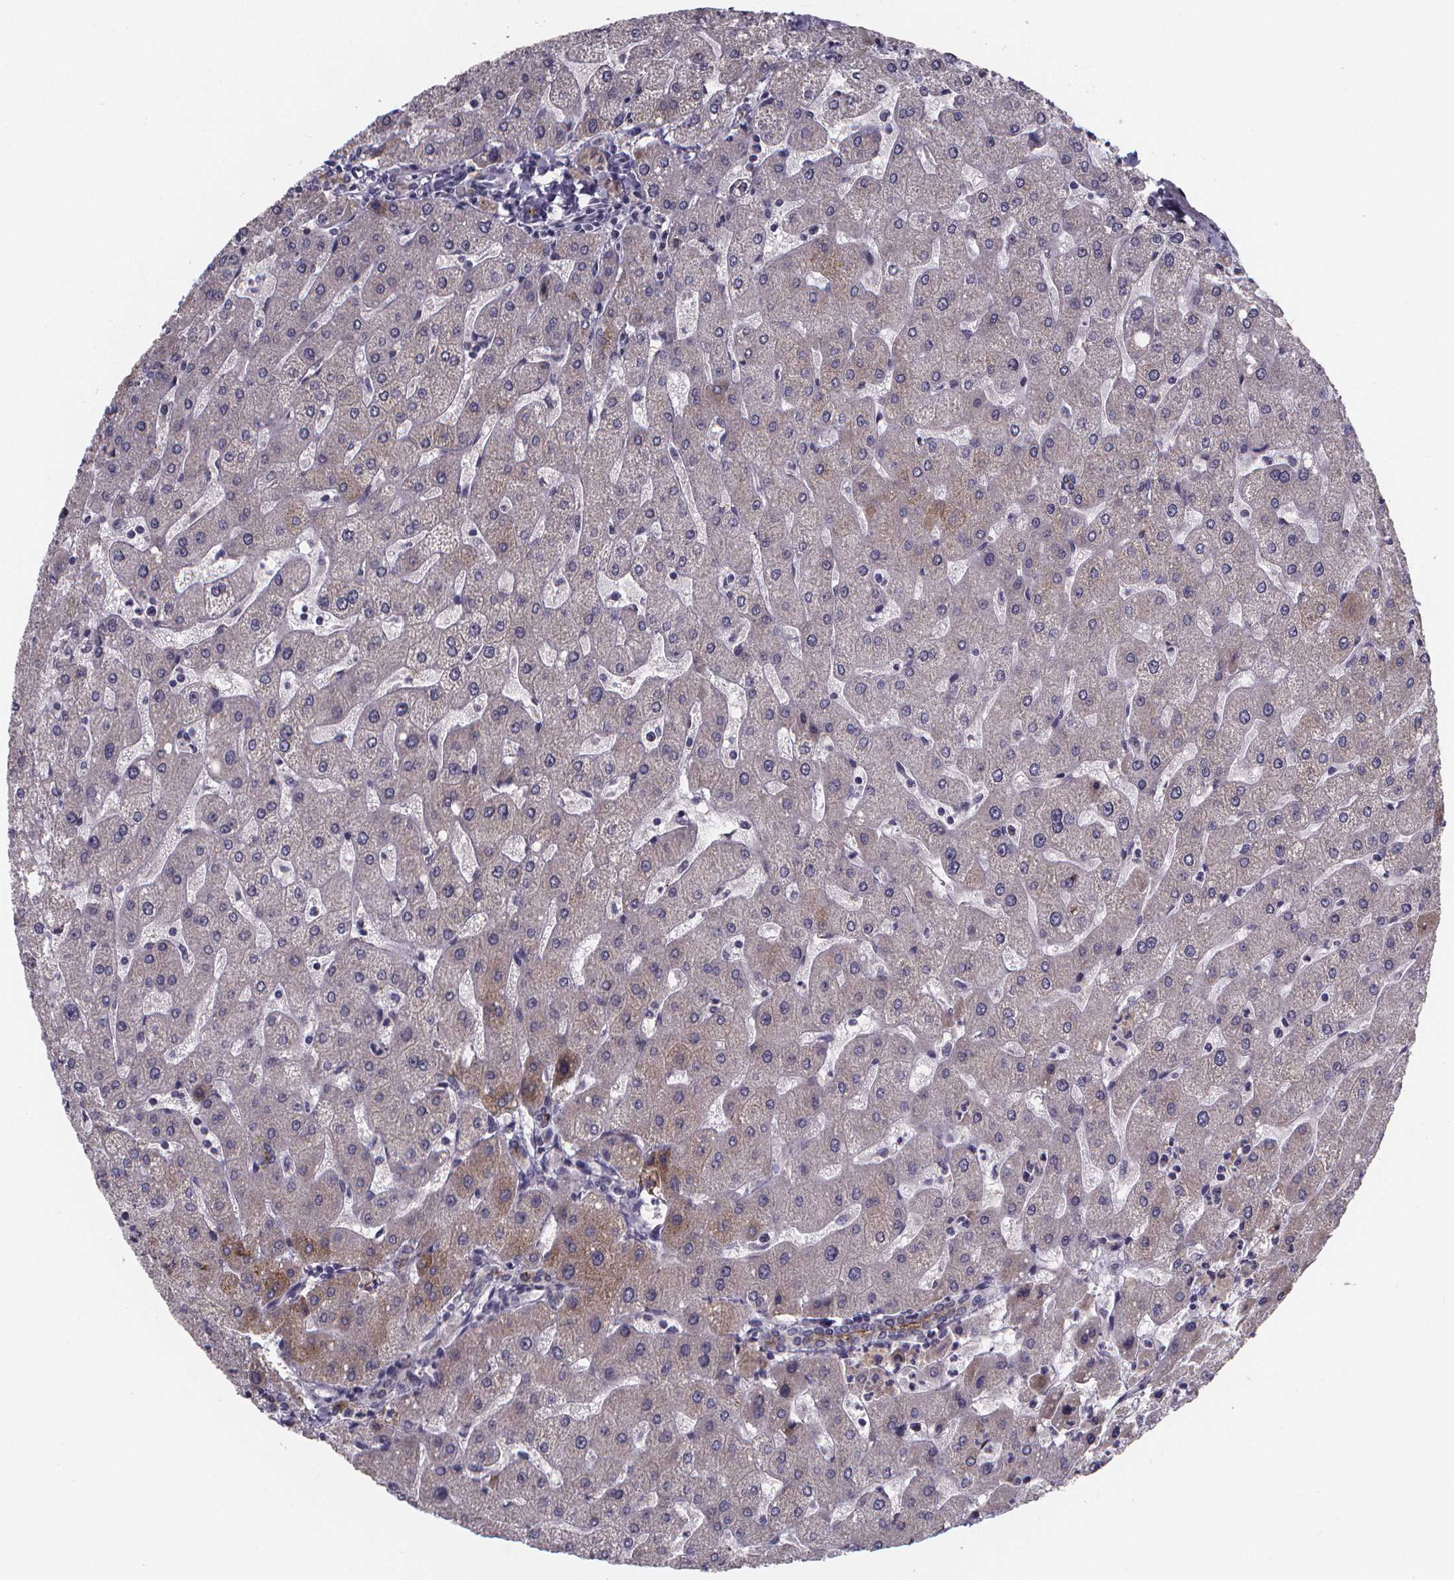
{"staining": {"intensity": "moderate", "quantity": "<25%", "location": "cytoplasmic/membranous"}, "tissue": "liver", "cell_type": "Cholangiocytes", "image_type": "normal", "snomed": [{"axis": "morphology", "description": "Normal tissue, NOS"}, {"axis": "topography", "description": "Liver"}], "caption": "Cholangiocytes show low levels of moderate cytoplasmic/membranous staining in approximately <25% of cells in benign human liver.", "gene": "AGT", "patient": {"sex": "male", "age": 67}}